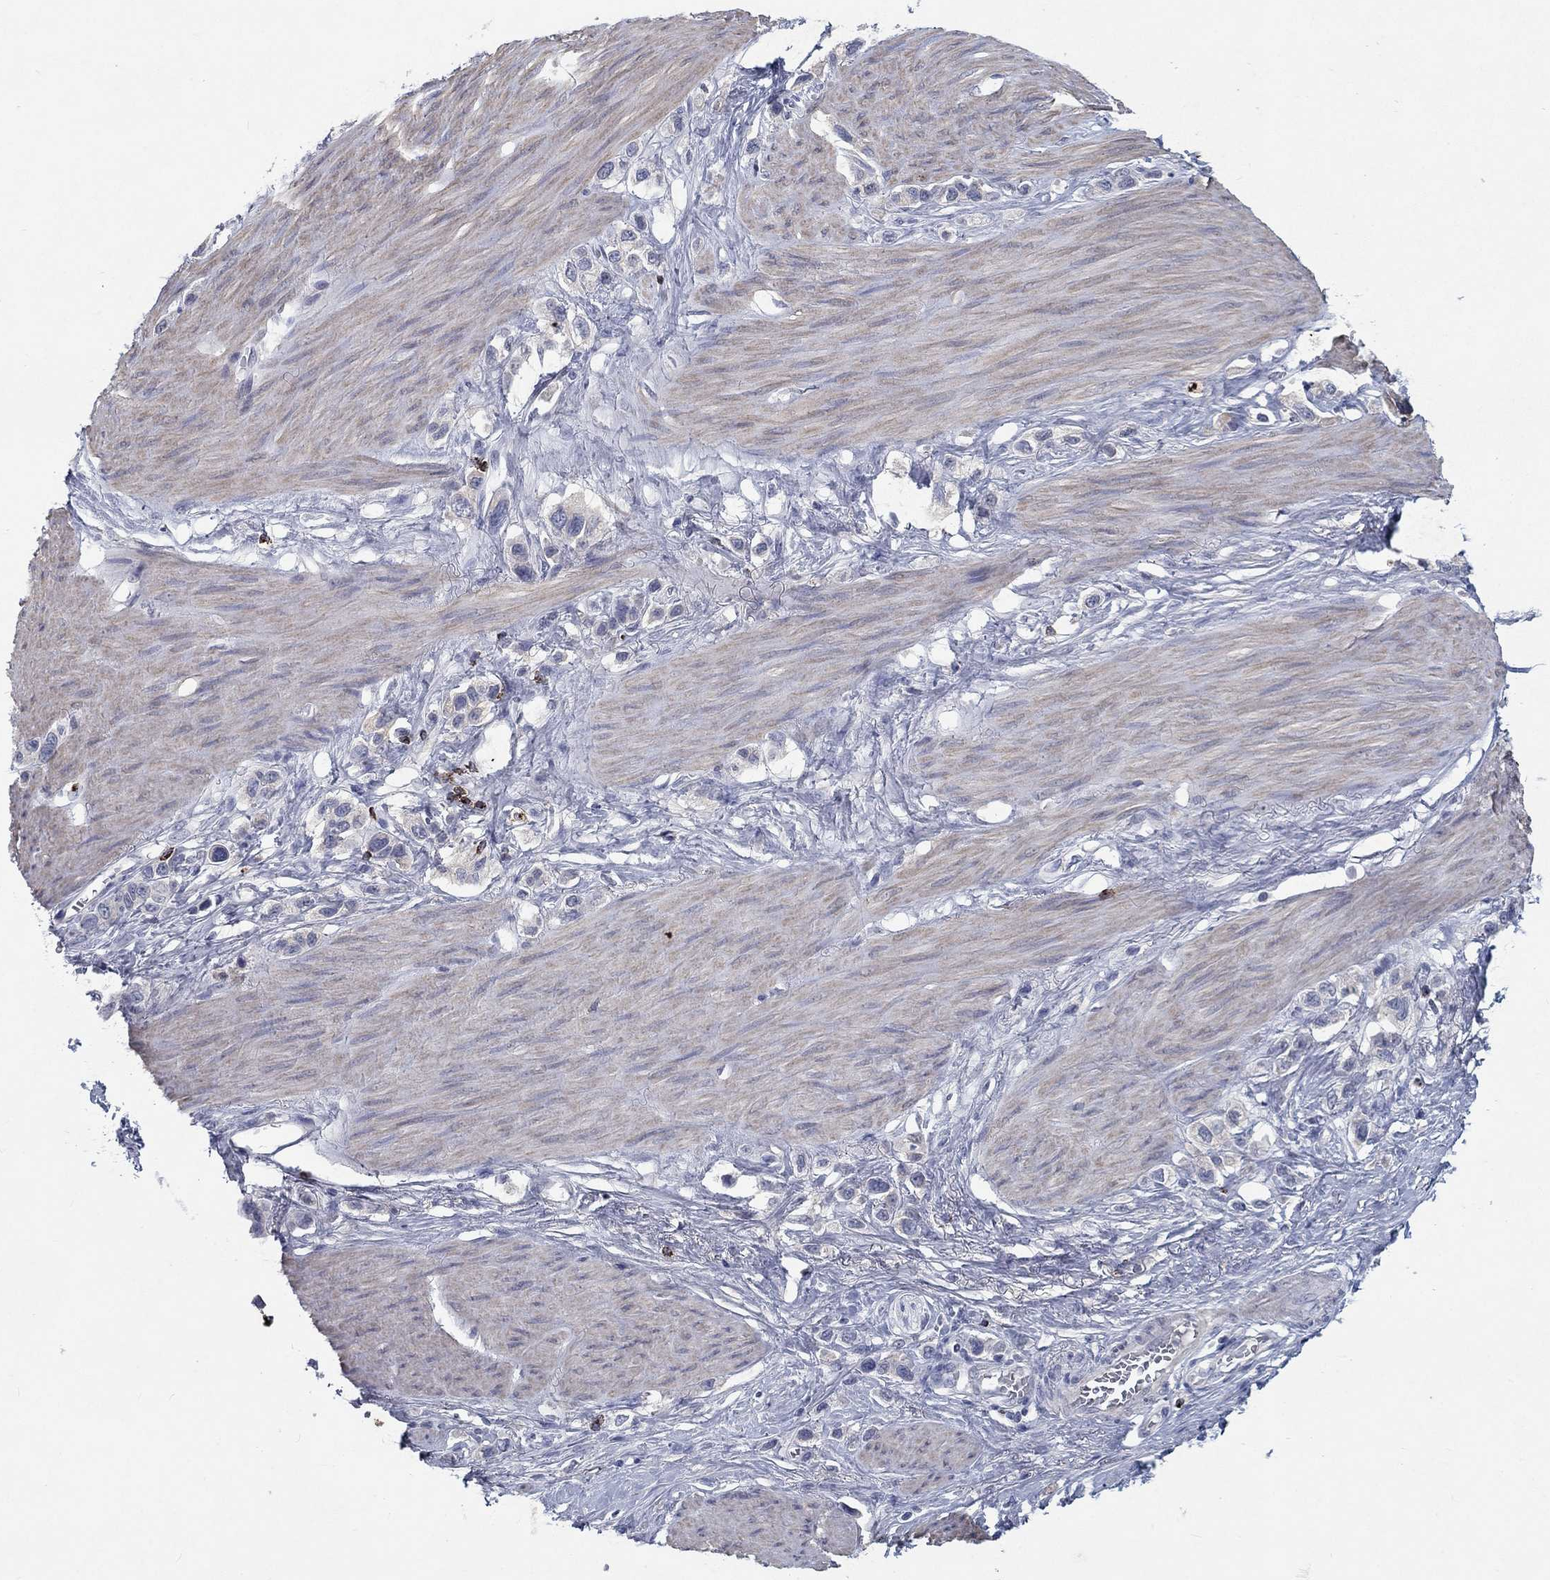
{"staining": {"intensity": "negative", "quantity": "none", "location": "none"}, "tissue": "stomach cancer", "cell_type": "Tumor cells", "image_type": "cancer", "snomed": [{"axis": "morphology", "description": "Normal tissue, NOS"}, {"axis": "morphology", "description": "Adenocarcinoma, NOS"}, {"axis": "morphology", "description": "Adenocarcinoma, High grade"}, {"axis": "topography", "description": "Stomach, upper"}, {"axis": "topography", "description": "Stomach"}], "caption": "Tumor cells show no significant expression in stomach adenocarcinoma.", "gene": "GZMA", "patient": {"sex": "female", "age": 65}}